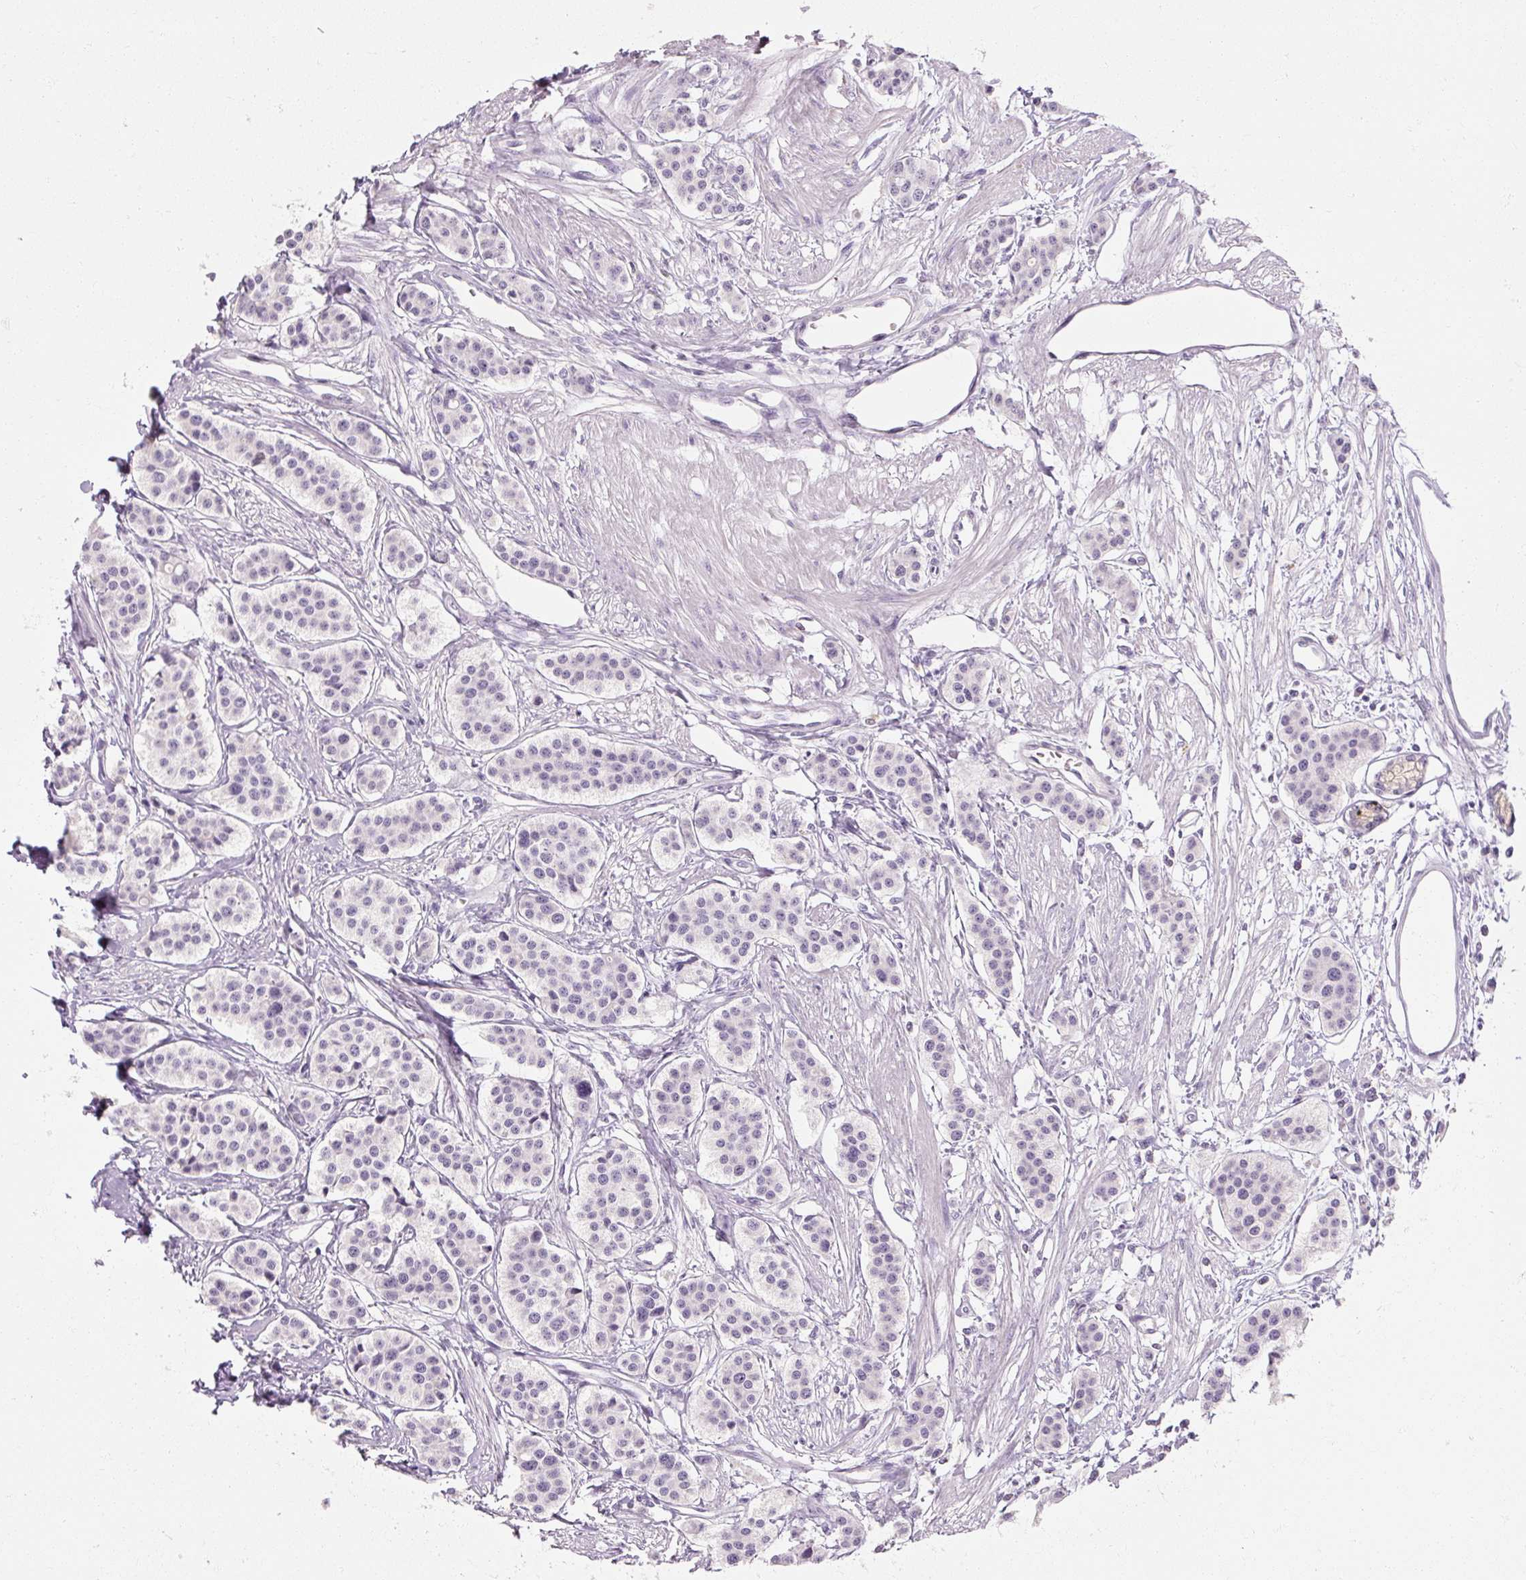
{"staining": {"intensity": "negative", "quantity": "none", "location": "none"}, "tissue": "carcinoid", "cell_type": "Tumor cells", "image_type": "cancer", "snomed": [{"axis": "morphology", "description": "Carcinoid, malignant, NOS"}, {"axis": "topography", "description": "Small intestine"}], "caption": "Carcinoid was stained to show a protein in brown. There is no significant expression in tumor cells. (Stains: DAB (3,3'-diaminobenzidine) immunohistochemistry (IHC) with hematoxylin counter stain, Microscopy: brightfield microscopy at high magnification).", "gene": "NFE2L3", "patient": {"sex": "male", "age": 60}}